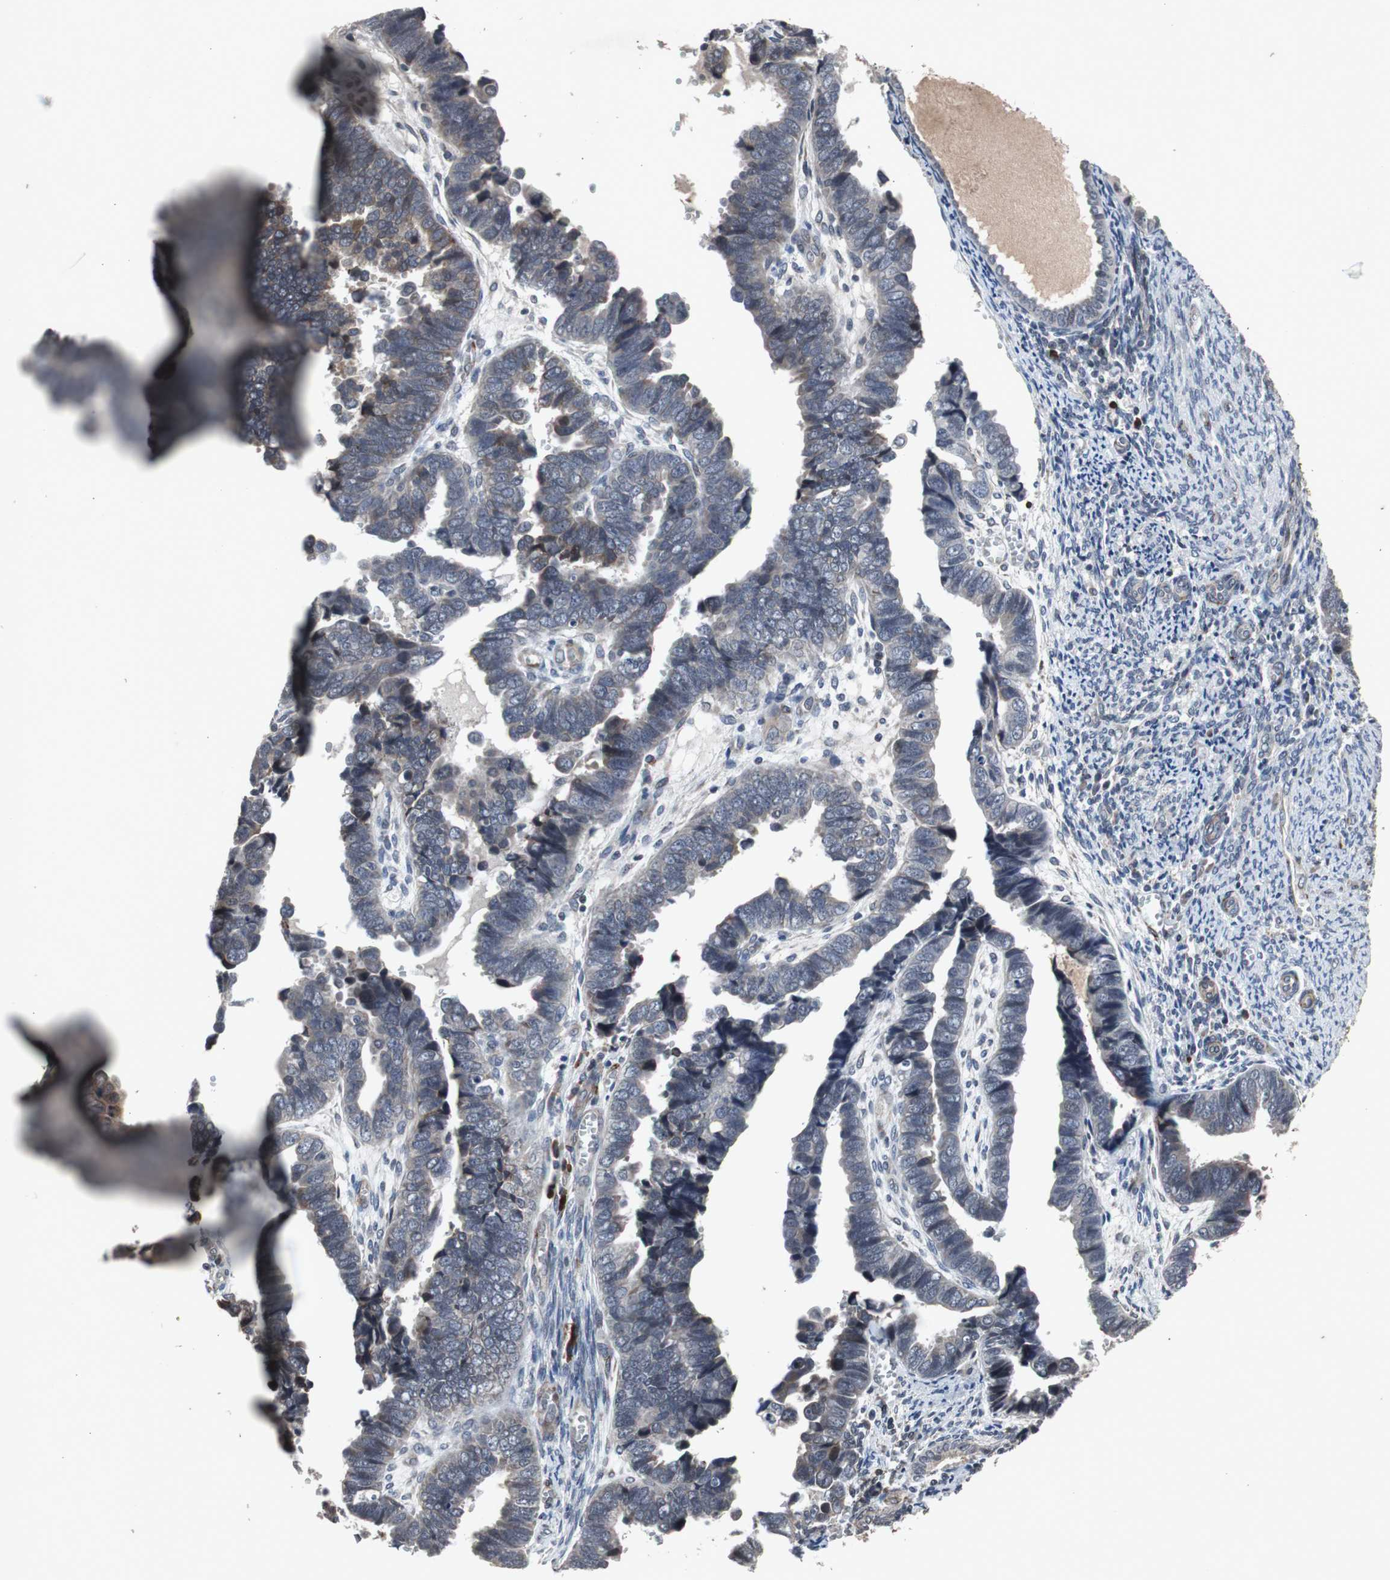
{"staining": {"intensity": "weak", "quantity": "<25%", "location": "cytoplasmic/membranous"}, "tissue": "endometrial cancer", "cell_type": "Tumor cells", "image_type": "cancer", "snomed": [{"axis": "morphology", "description": "Adenocarcinoma, NOS"}, {"axis": "topography", "description": "Endometrium"}], "caption": "Immunohistochemical staining of human endometrial cancer shows no significant positivity in tumor cells. Nuclei are stained in blue.", "gene": "CRADD", "patient": {"sex": "female", "age": 75}}